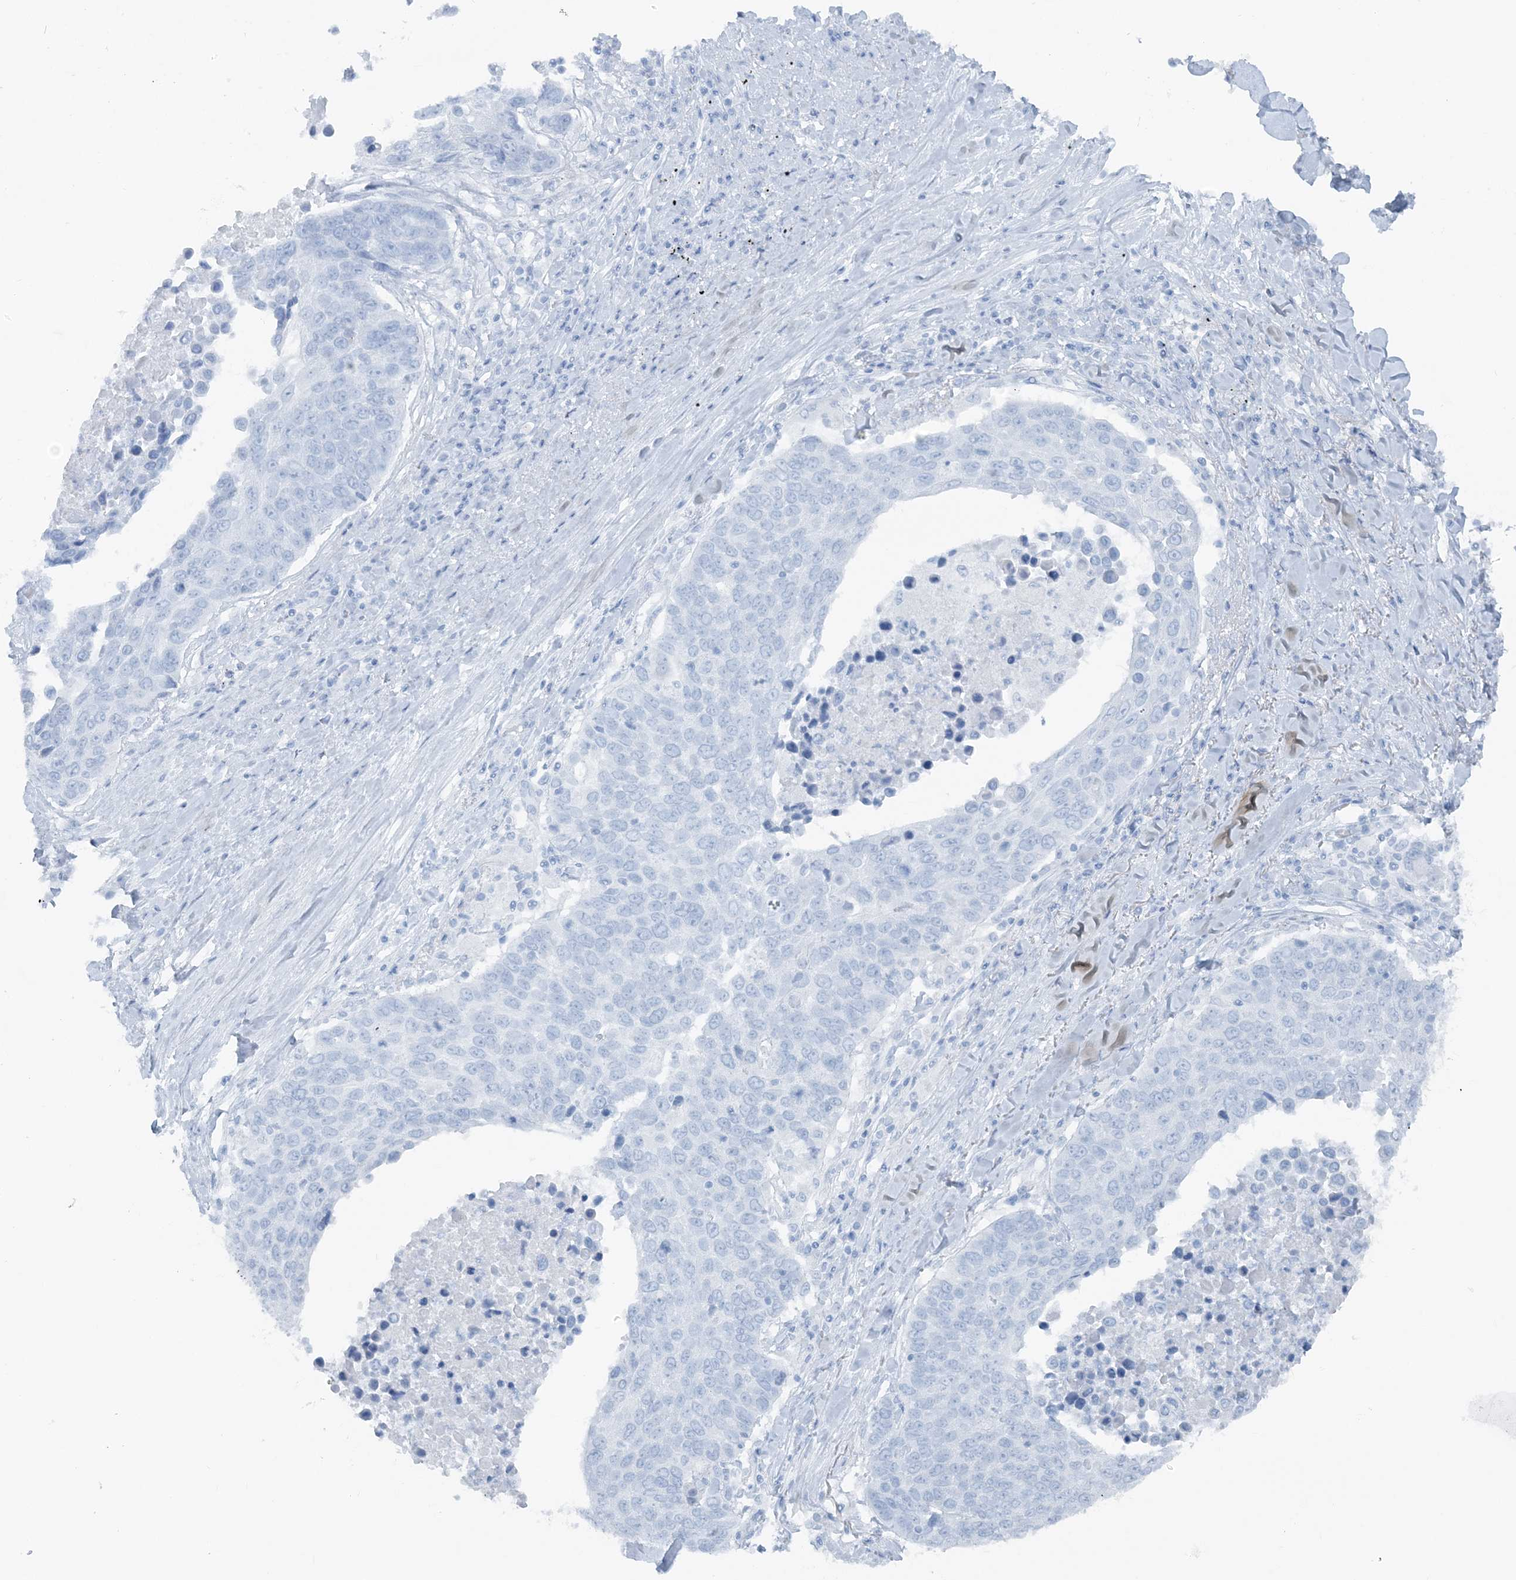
{"staining": {"intensity": "negative", "quantity": "none", "location": "none"}, "tissue": "lung cancer", "cell_type": "Tumor cells", "image_type": "cancer", "snomed": [{"axis": "morphology", "description": "Squamous cell carcinoma, NOS"}, {"axis": "topography", "description": "Lung"}], "caption": "A micrograph of lung cancer (squamous cell carcinoma) stained for a protein reveals no brown staining in tumor cells.", "gene": "ATP11A", "patient": {"sex": "male", "age": 66}}